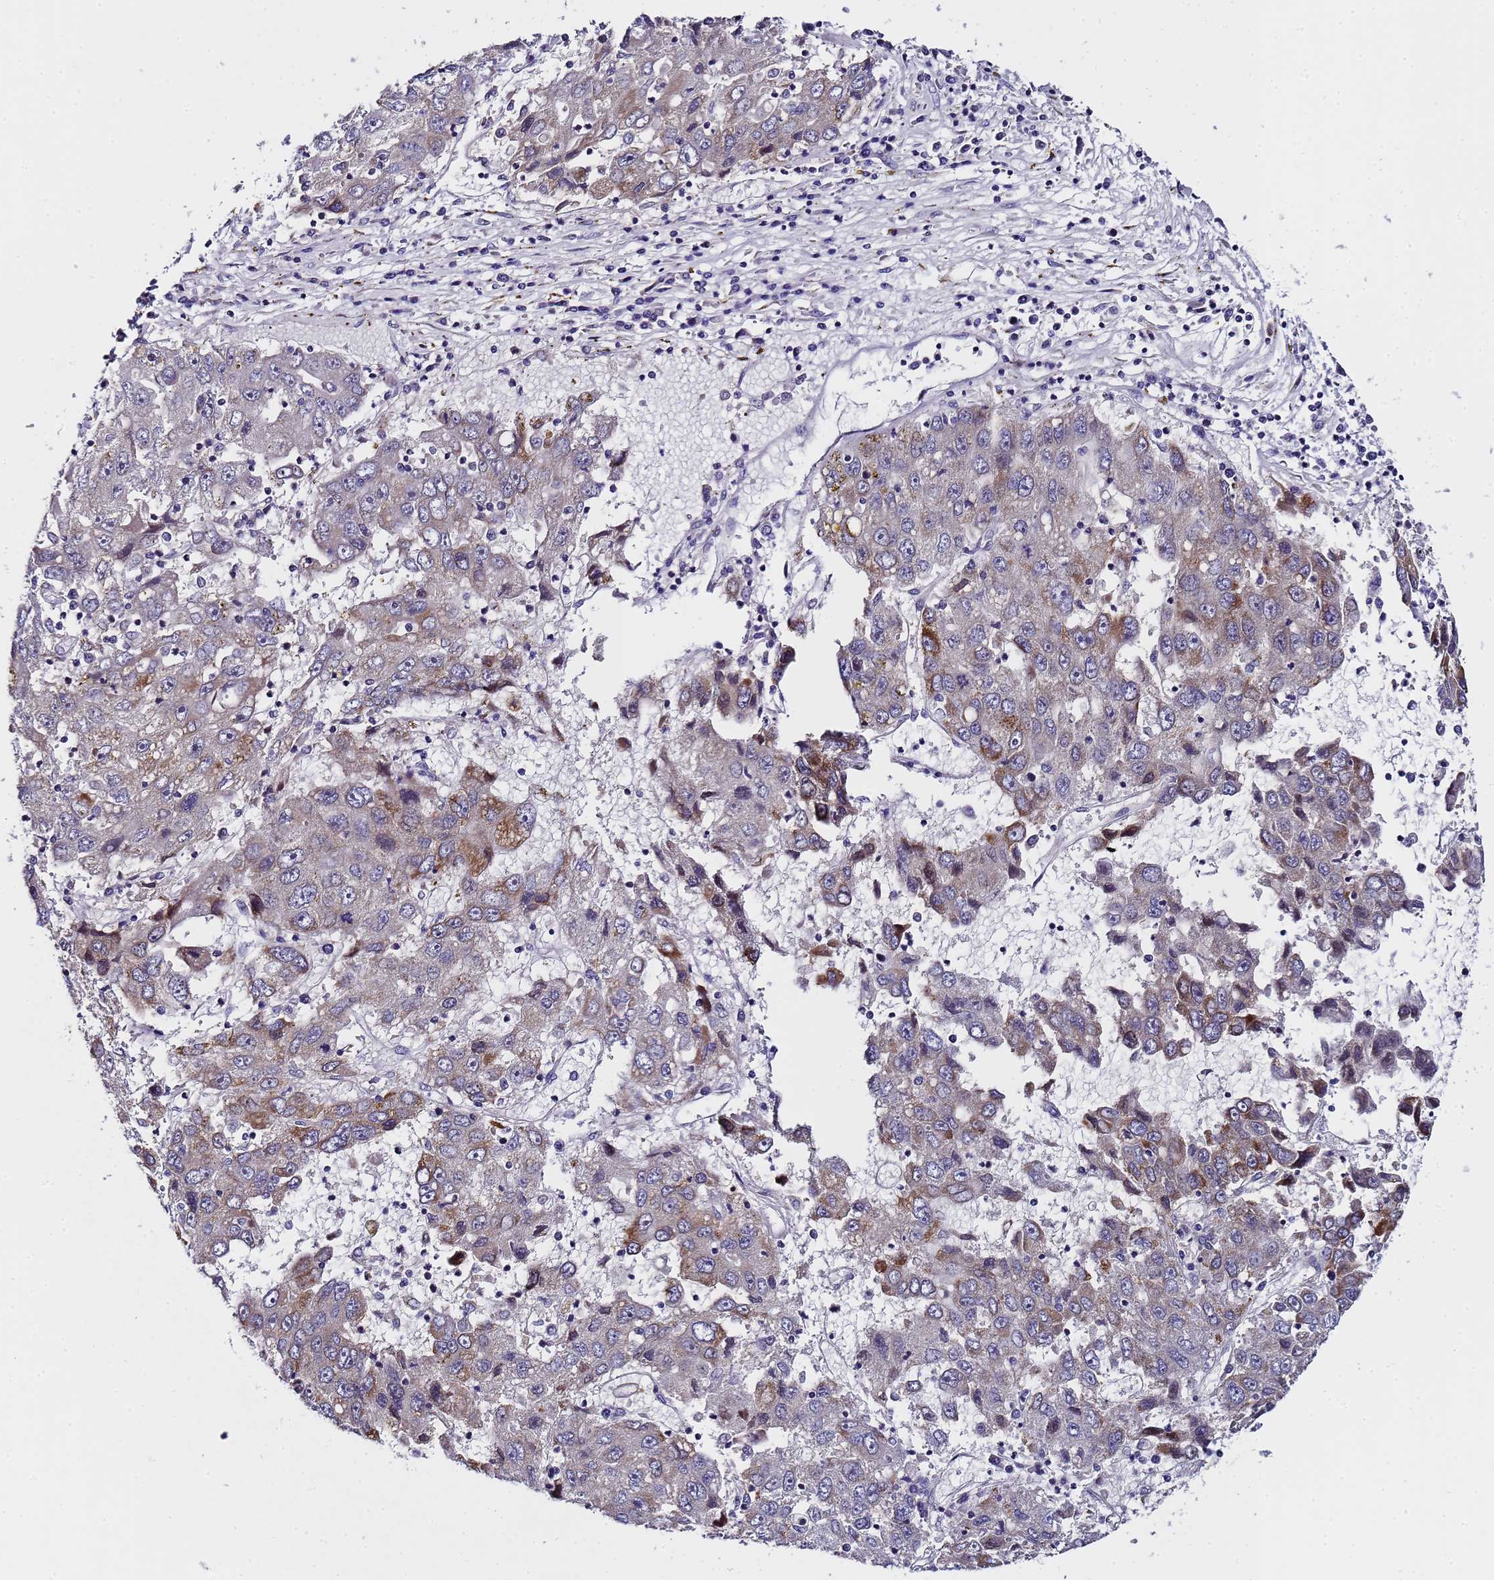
{"staining": {"intensity": "moderate", "quantity": "<25%", "location": "cytoplasmic/membranous"}, "tissue": "liver cancer", "cell_type": "Tumor cells", "image_type": "cancer", "snomed": [{"axis": "morphology", "description": "Carcinoma, Hepatocellular, NOS"}, {"axis": "topography", "description": "Liver"}], "caption": "Liver cancer stained for a protein (brown) displays moderate cytoplasmic/membranous positive positivity in approximately <25% of tumor cells.", "gene": "ANAPC13", "patient": {"sex": "male", "age": 49}}